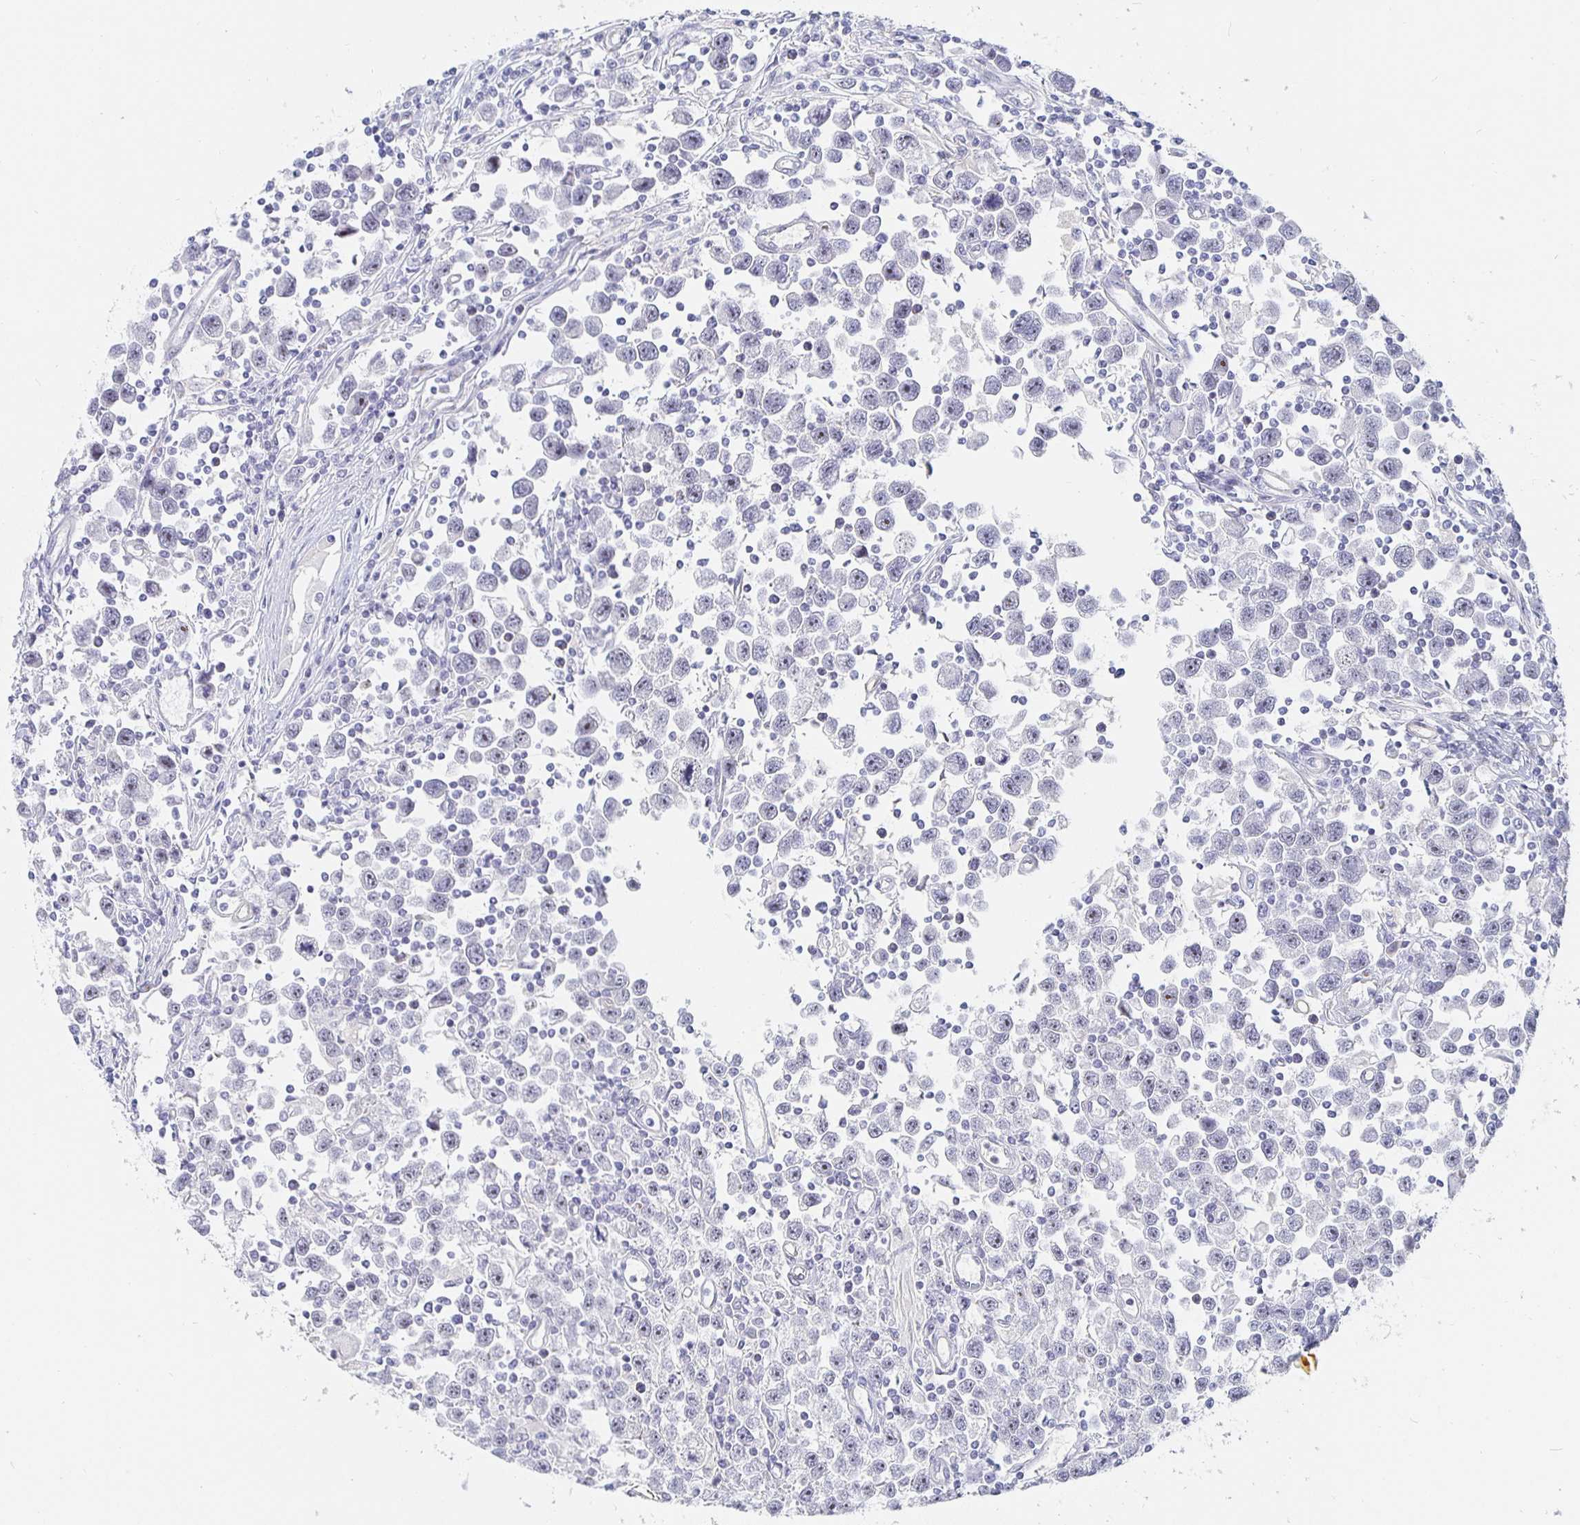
{"staining": {"intensity": "negative", "quantity": "none", "location": "none"}, "tissue": "testis cancer", "cell_type": "Tumor cells", "image_type": "cancer", "snomed": [{"axis": "morphology", "description": "Seminoma, NOS"}, {"axis": "topography", "description": "Testis"}], "caption": "Immunohistochemistry micrograph of human testis cancer stained for a protein (brown), which reveals no expression in tumor cells.", "gene": "S100G", "patient": {"sex": "male", "age": 31}}